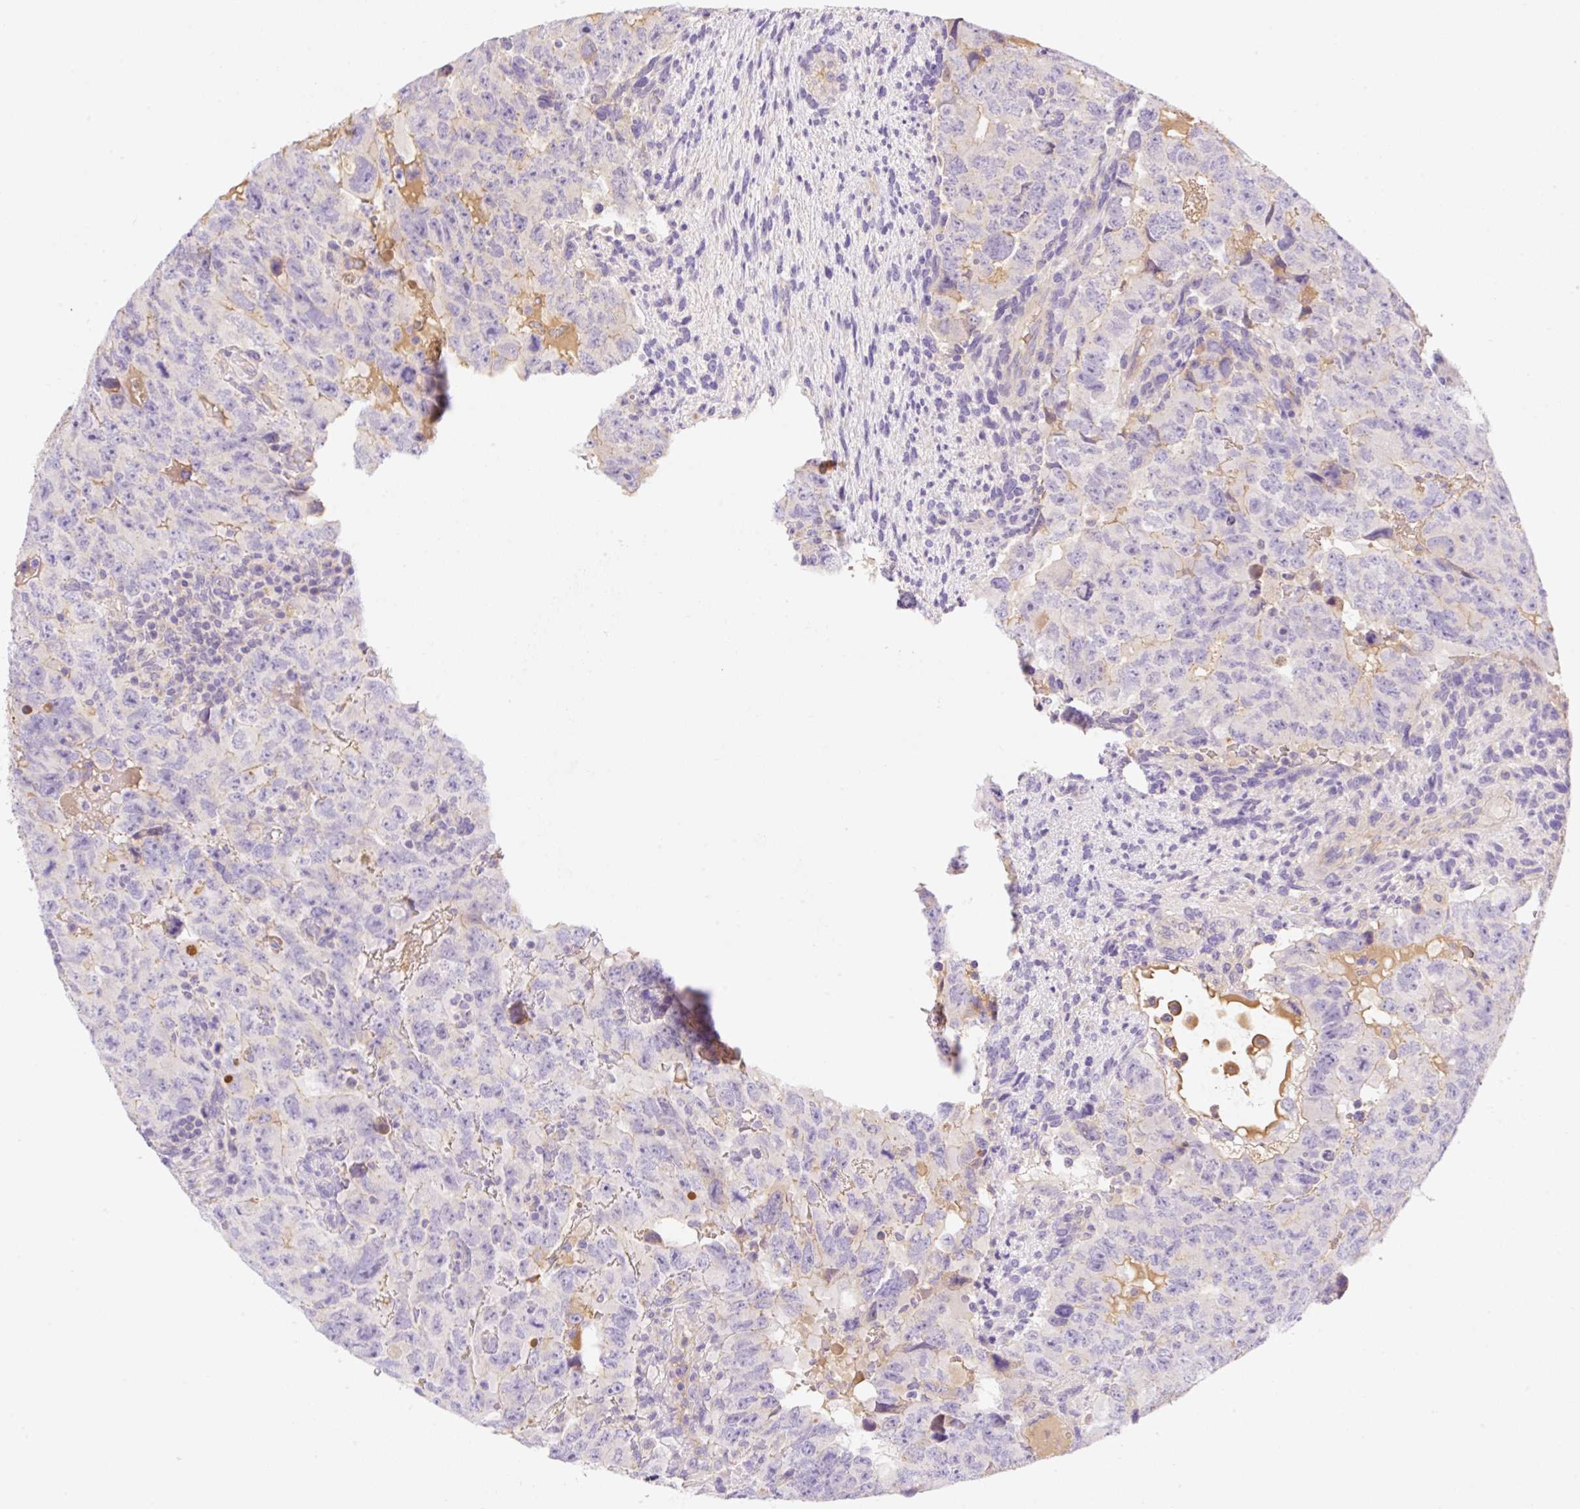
{"staining": {"intensity": "negative", "quantity": "none", "location": "none"}, "tissue": "testis cancer", "cell_type": "Tumor cells", "image_type": "cancer", "snomed": [{"axis": "morphology", "description": "Carcinoma, Embryonal, NOS"}, {"axis": "topography", "description": "Testis"}], "caption": "Tumor cells are negative for brown protein staining in testis cancer (embryonal carcinoma). (Immunohistochemistry, brightfield microscopy, high magnification).", "gene": "DENND5A", "patient": {"sex": "male", "age": 24}}